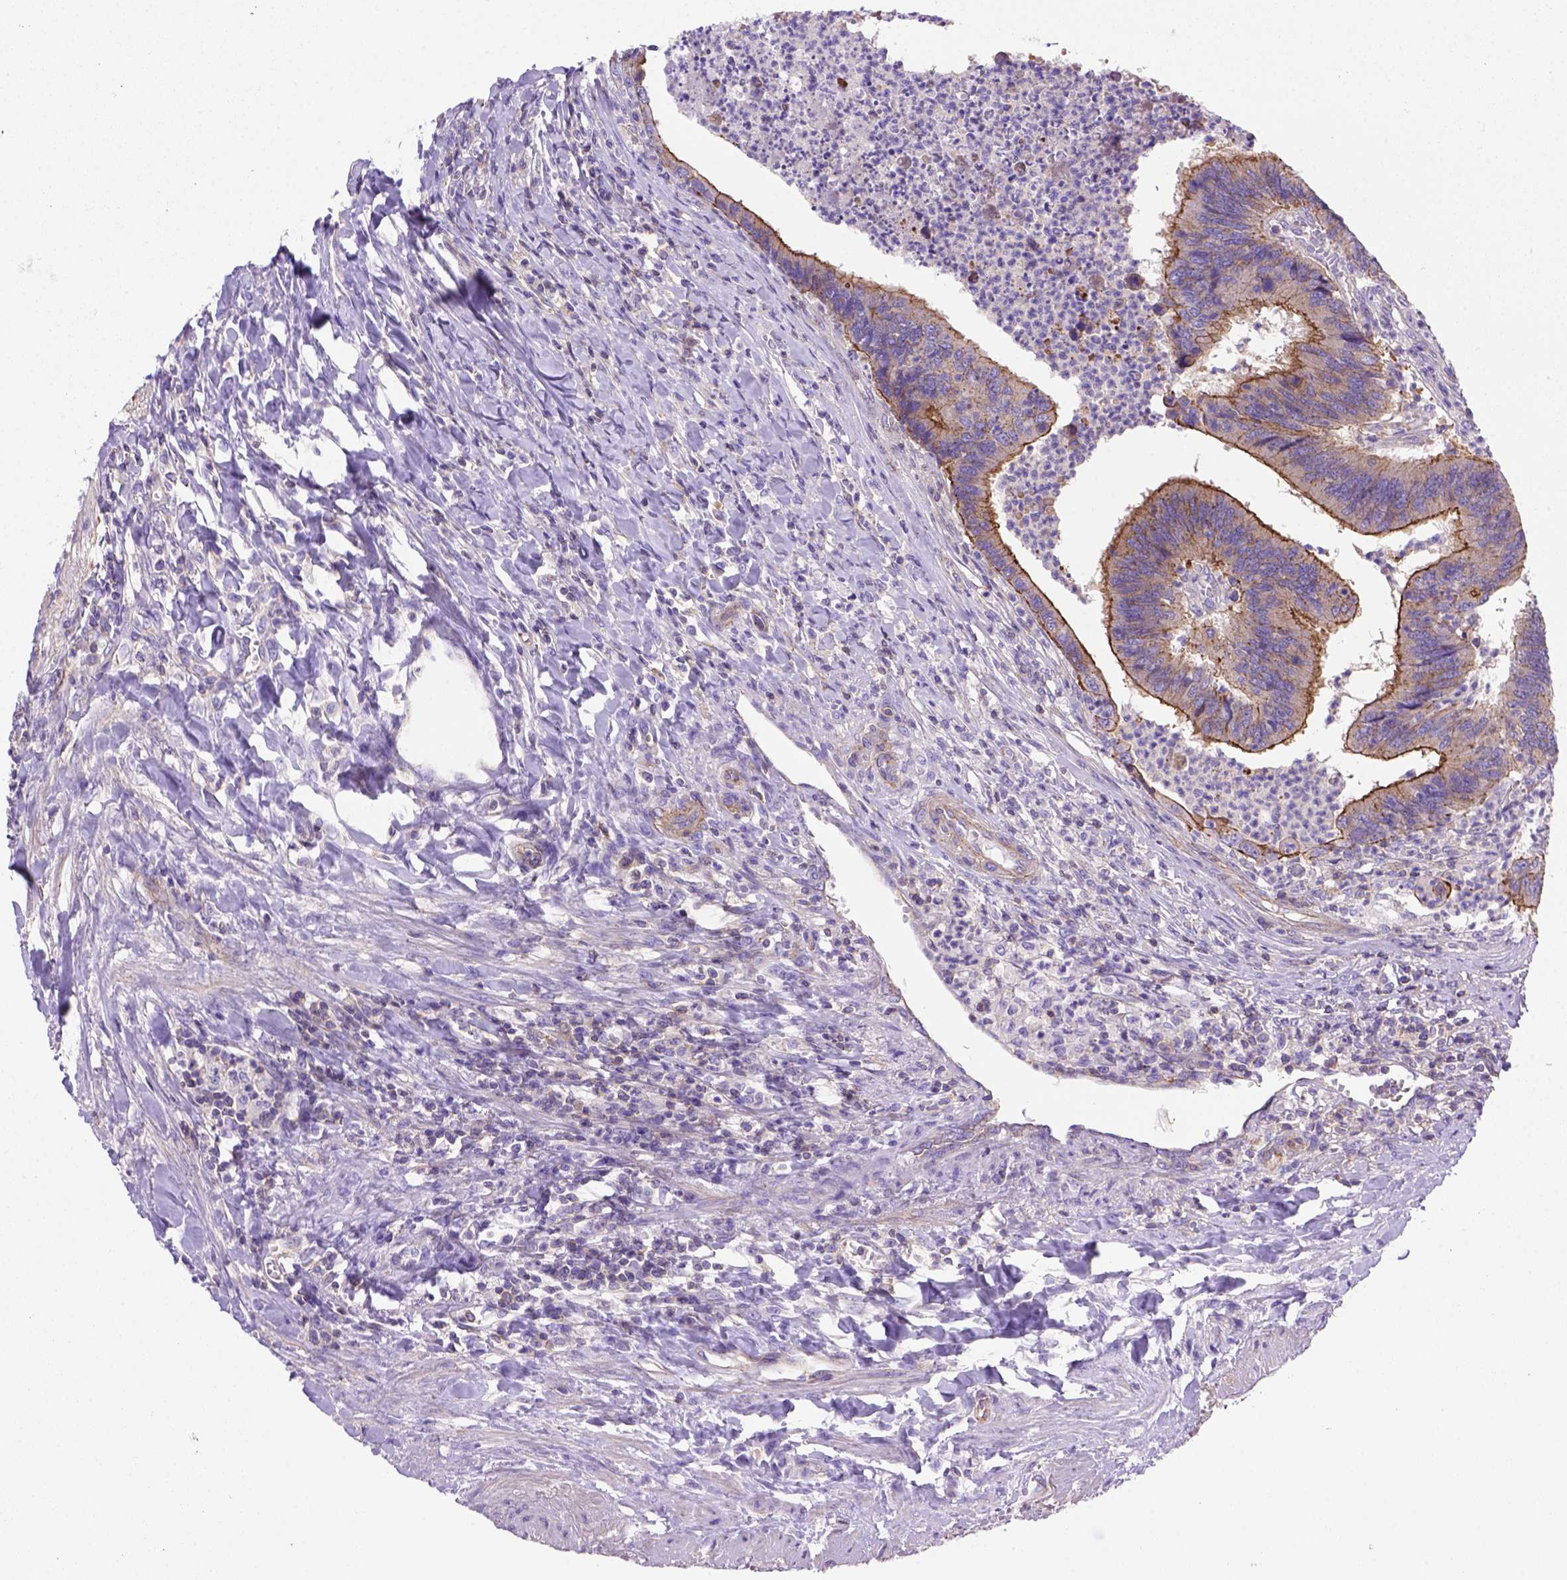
{"staining": {"intensity": "strong", "quantity": ">75%", "location": "cytoplasmic/membranous"}, "tissue": "colorectal cancer", "cell_type": "Tumor cells", "image_type": "cancer", "snomed": [{"axis": "morphology", "description": "Adenocarcinoma, NOS"}, {"axis": "topography", "description": "Colon"}], "caption": "Tumor cells demonstrate strong cytoplasmic/membranous positivity in about >75% of cells in colorectal cancer.", "gene": "PEX12", "patient": {"sex": "female", "age": 67}}